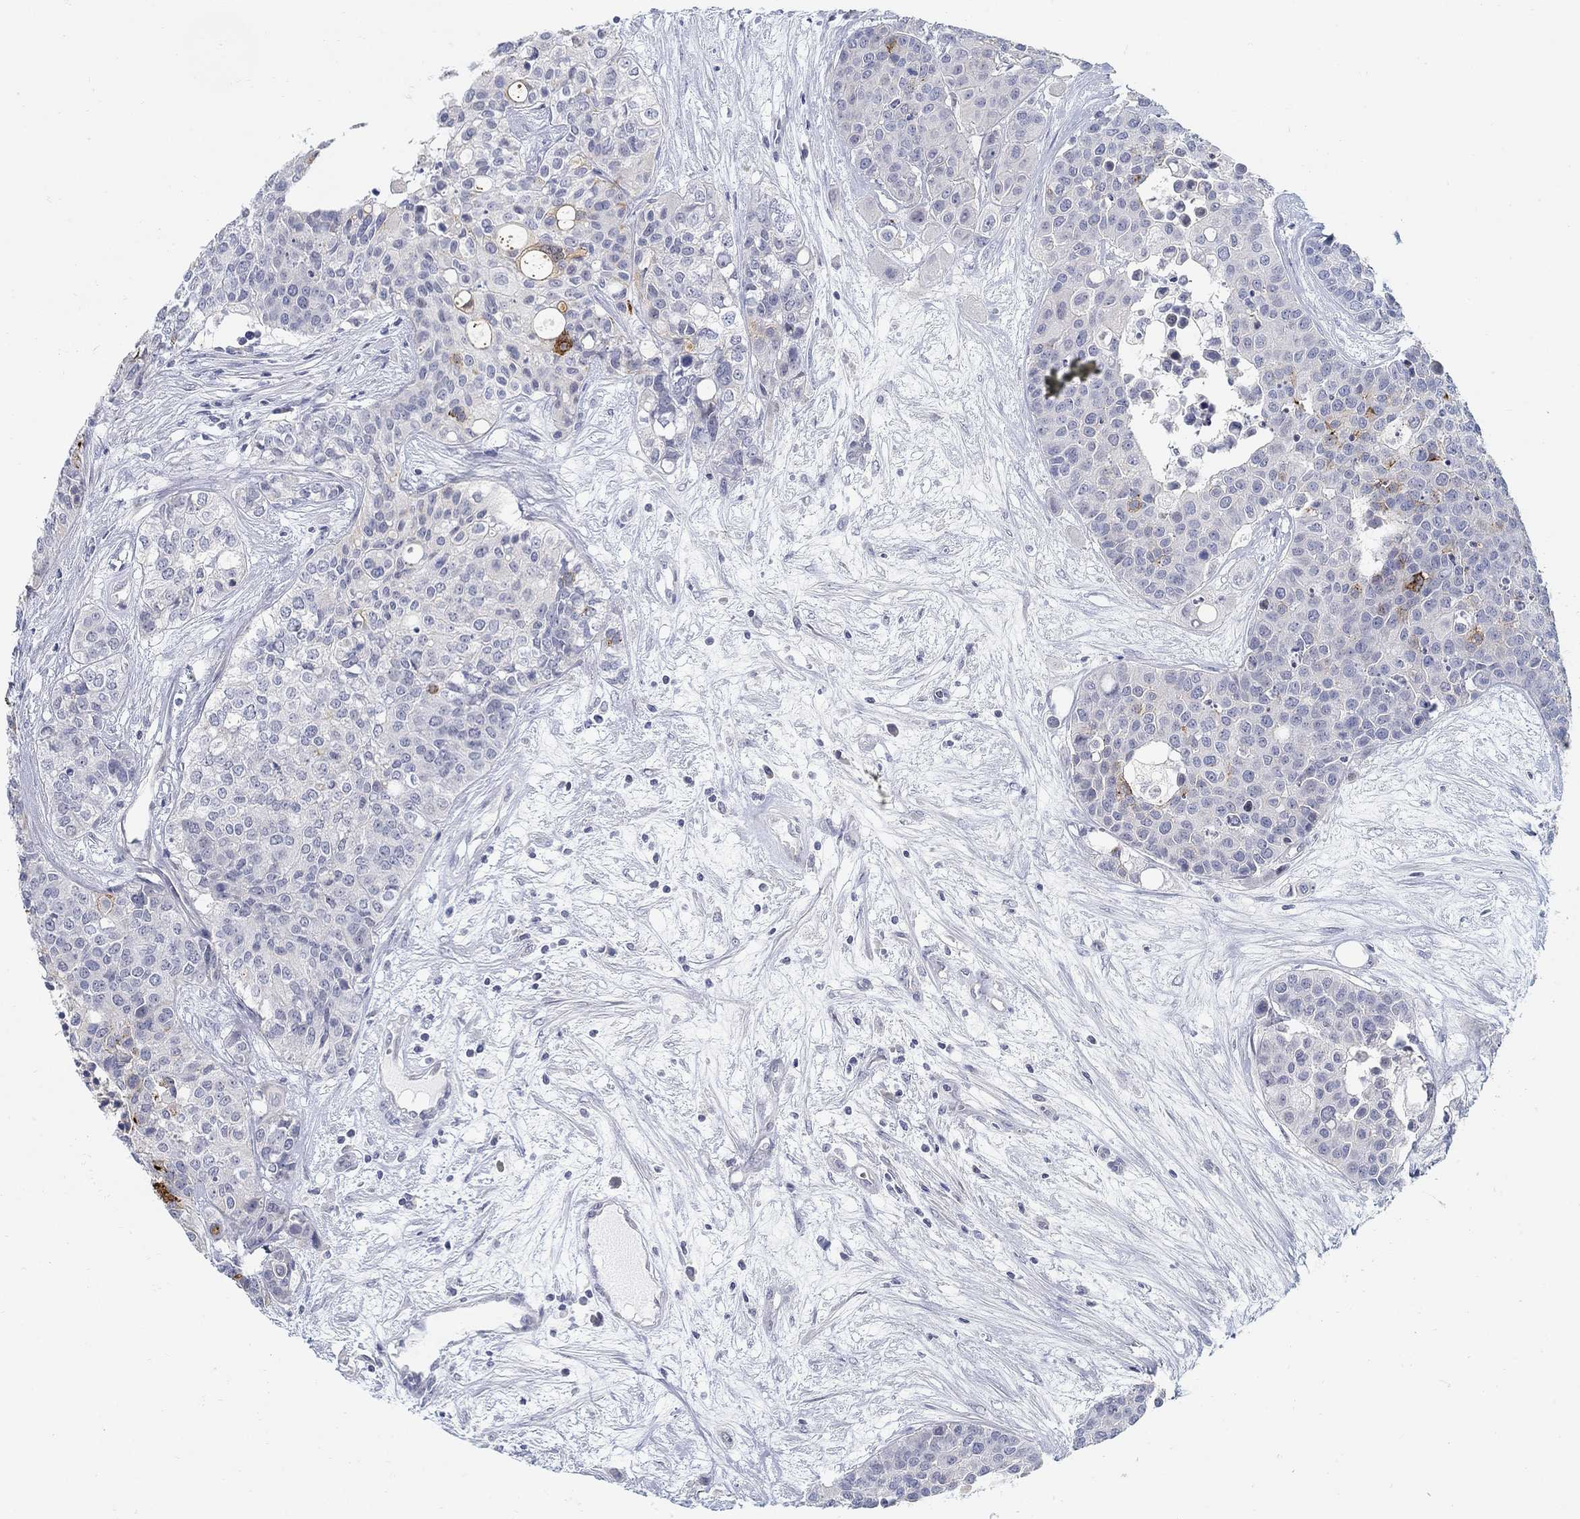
{"staining": {"intensity": "negative", "quantity": "none", "location": "none"}, "tissue": "carcinoid", "cell_type": "Tumor cells", "image_type": "cancer", "snomed": [{"axis": "morphology", "description": "Carcinoid, malignant, NOS"}, {"axis": "topography", "description": "Colon"}], "caption": "Human carcinoid stained for a protein using IHC exhibits no positivity in tumor cells.", "gene": "ANO7", "patient": {"sex": "male", "age": 81}}